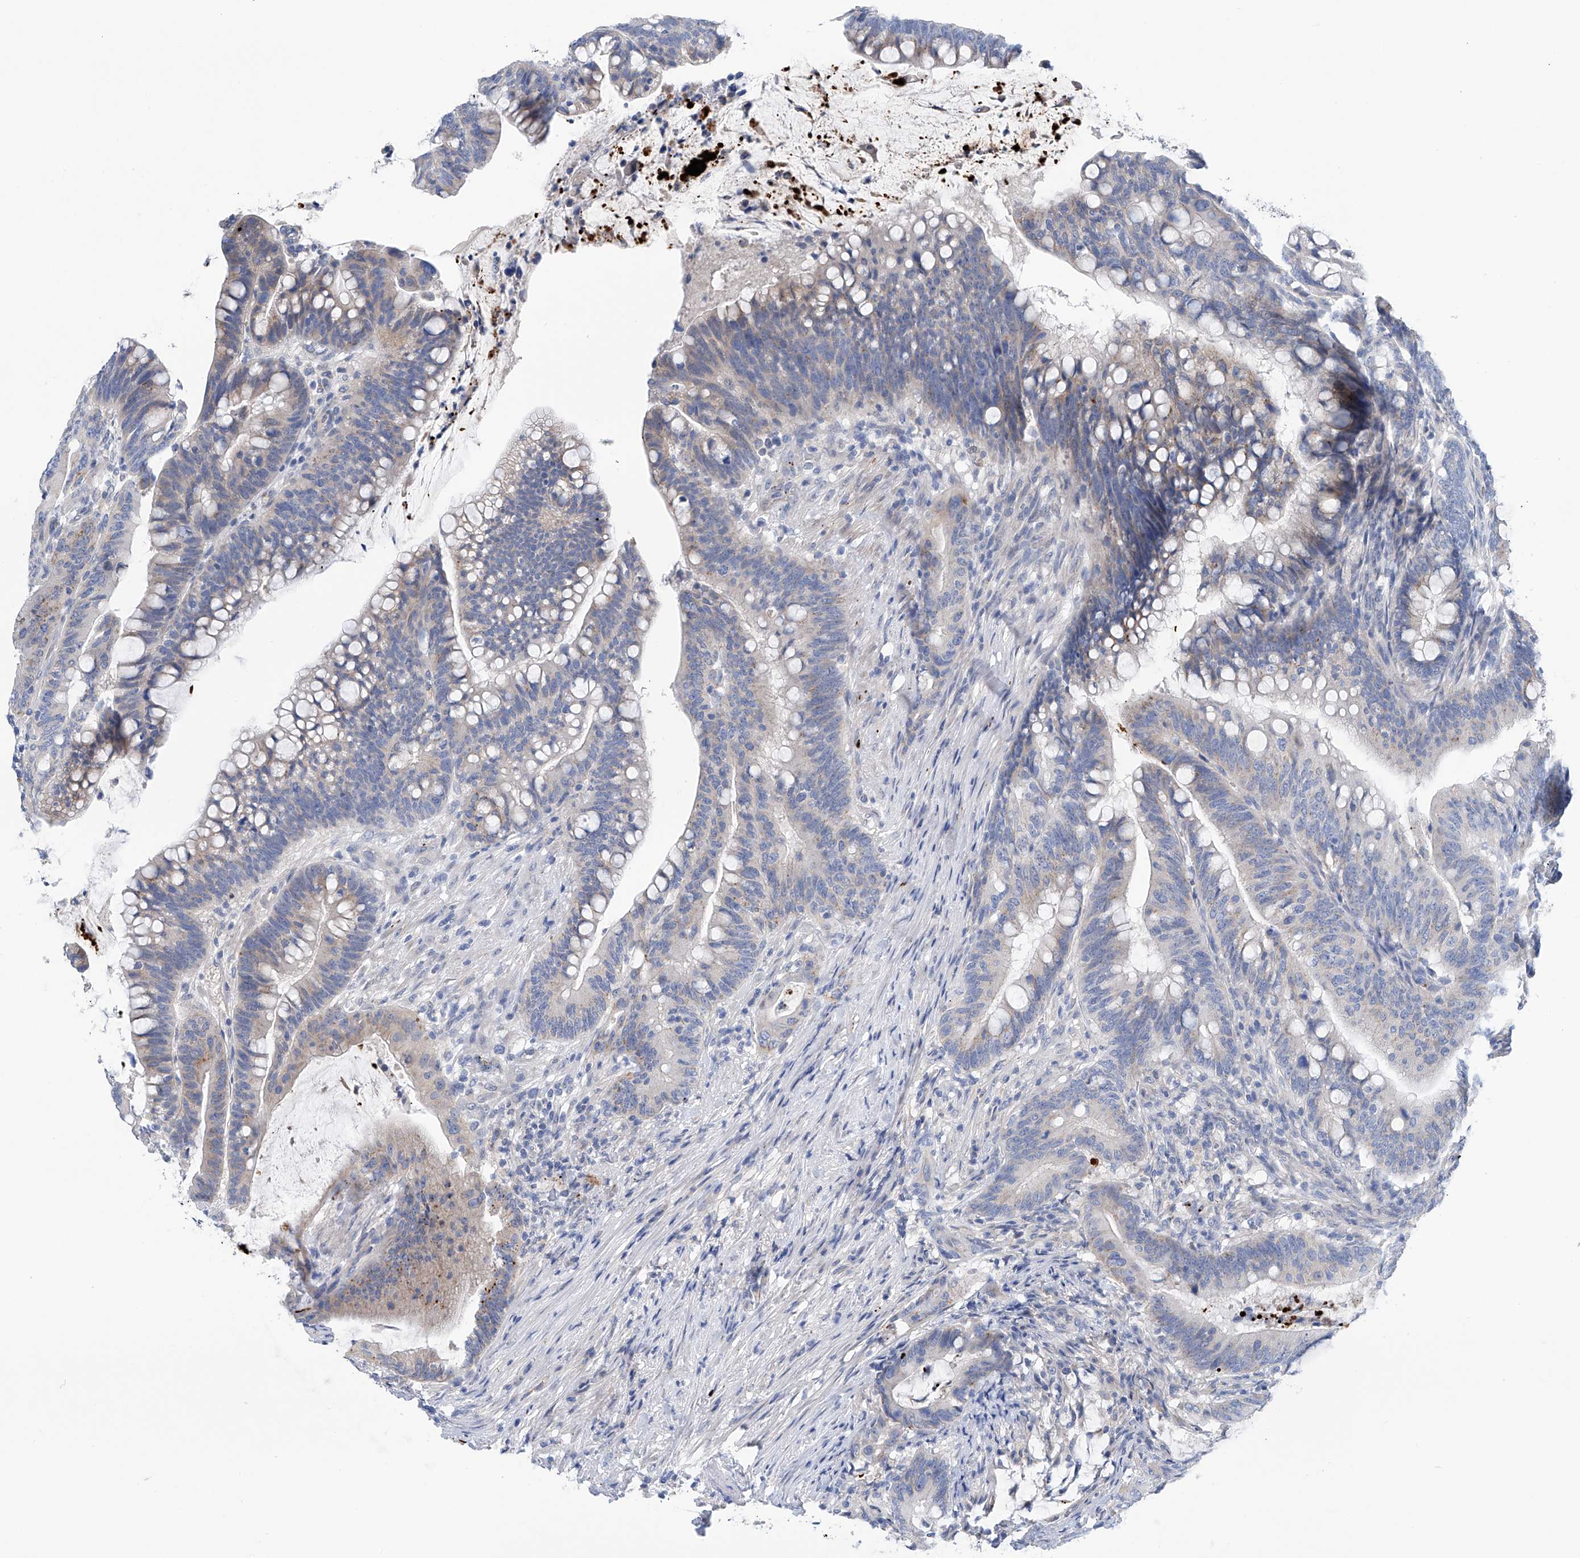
{"staining": {"intensity": "weak", "quantity": "<25%", "location": "cytoplasmic/membranous"}, "tissue": "colorectal cancer", "cell_type": "Tumor cells", "image_type": "cancer", "snomed": [{"axis": "morphology", "description": "Adenocarcinoma, NOS"}, {"axis": "topography", "description": "Colon"}], "caption": "A histopathology image of human adenocarcinoma (colorectal) is negative for staining in tumor cells.", "gene": "CEP85L", "patient": {"sex": "female", "age": 66}}